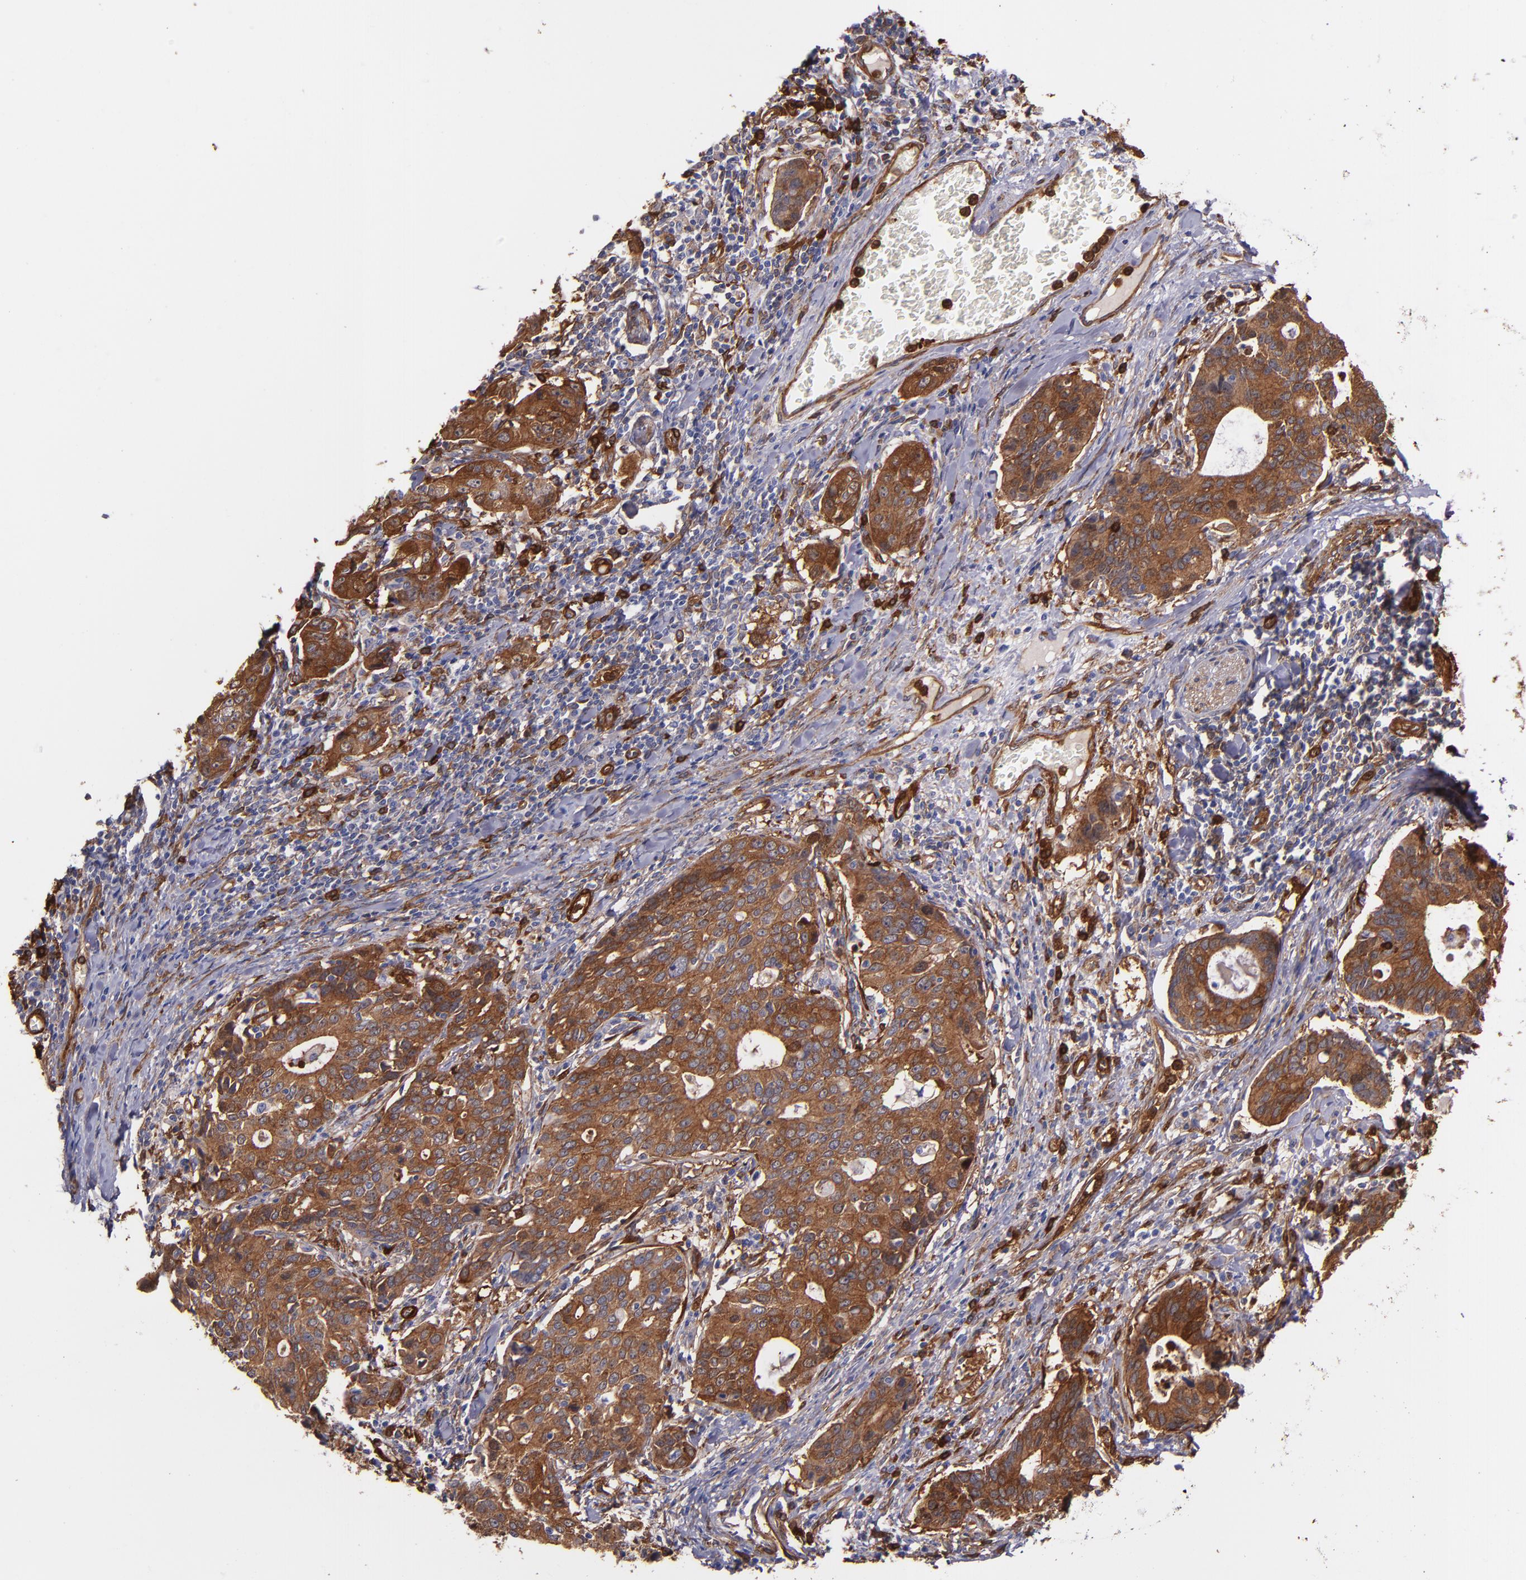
{"staining": {"intensity": "strong", "quantity": ">75%", "location": "cytoplasmic/membranous"}, "tissue": "stomach cancer", "cell_type": "Tumor cells", "image_type": "cancer", "snomed": [{"axis": "morphology", "description": "Adenocarcinoma, NOS"}, {"axis": "topography", "description": "Esophagus"}, {"axis": "topography", "description": "Stomach"}], "caption": "IHC histopathology image of human adenocarcinoma (stomach) stained for a protein (brown), which displays high levels of strong cytoplasmic/membranous staining in approximately >75% of tumor cells.", "gene": "VCL", "patient": {"sex": "male", "age": 74}}